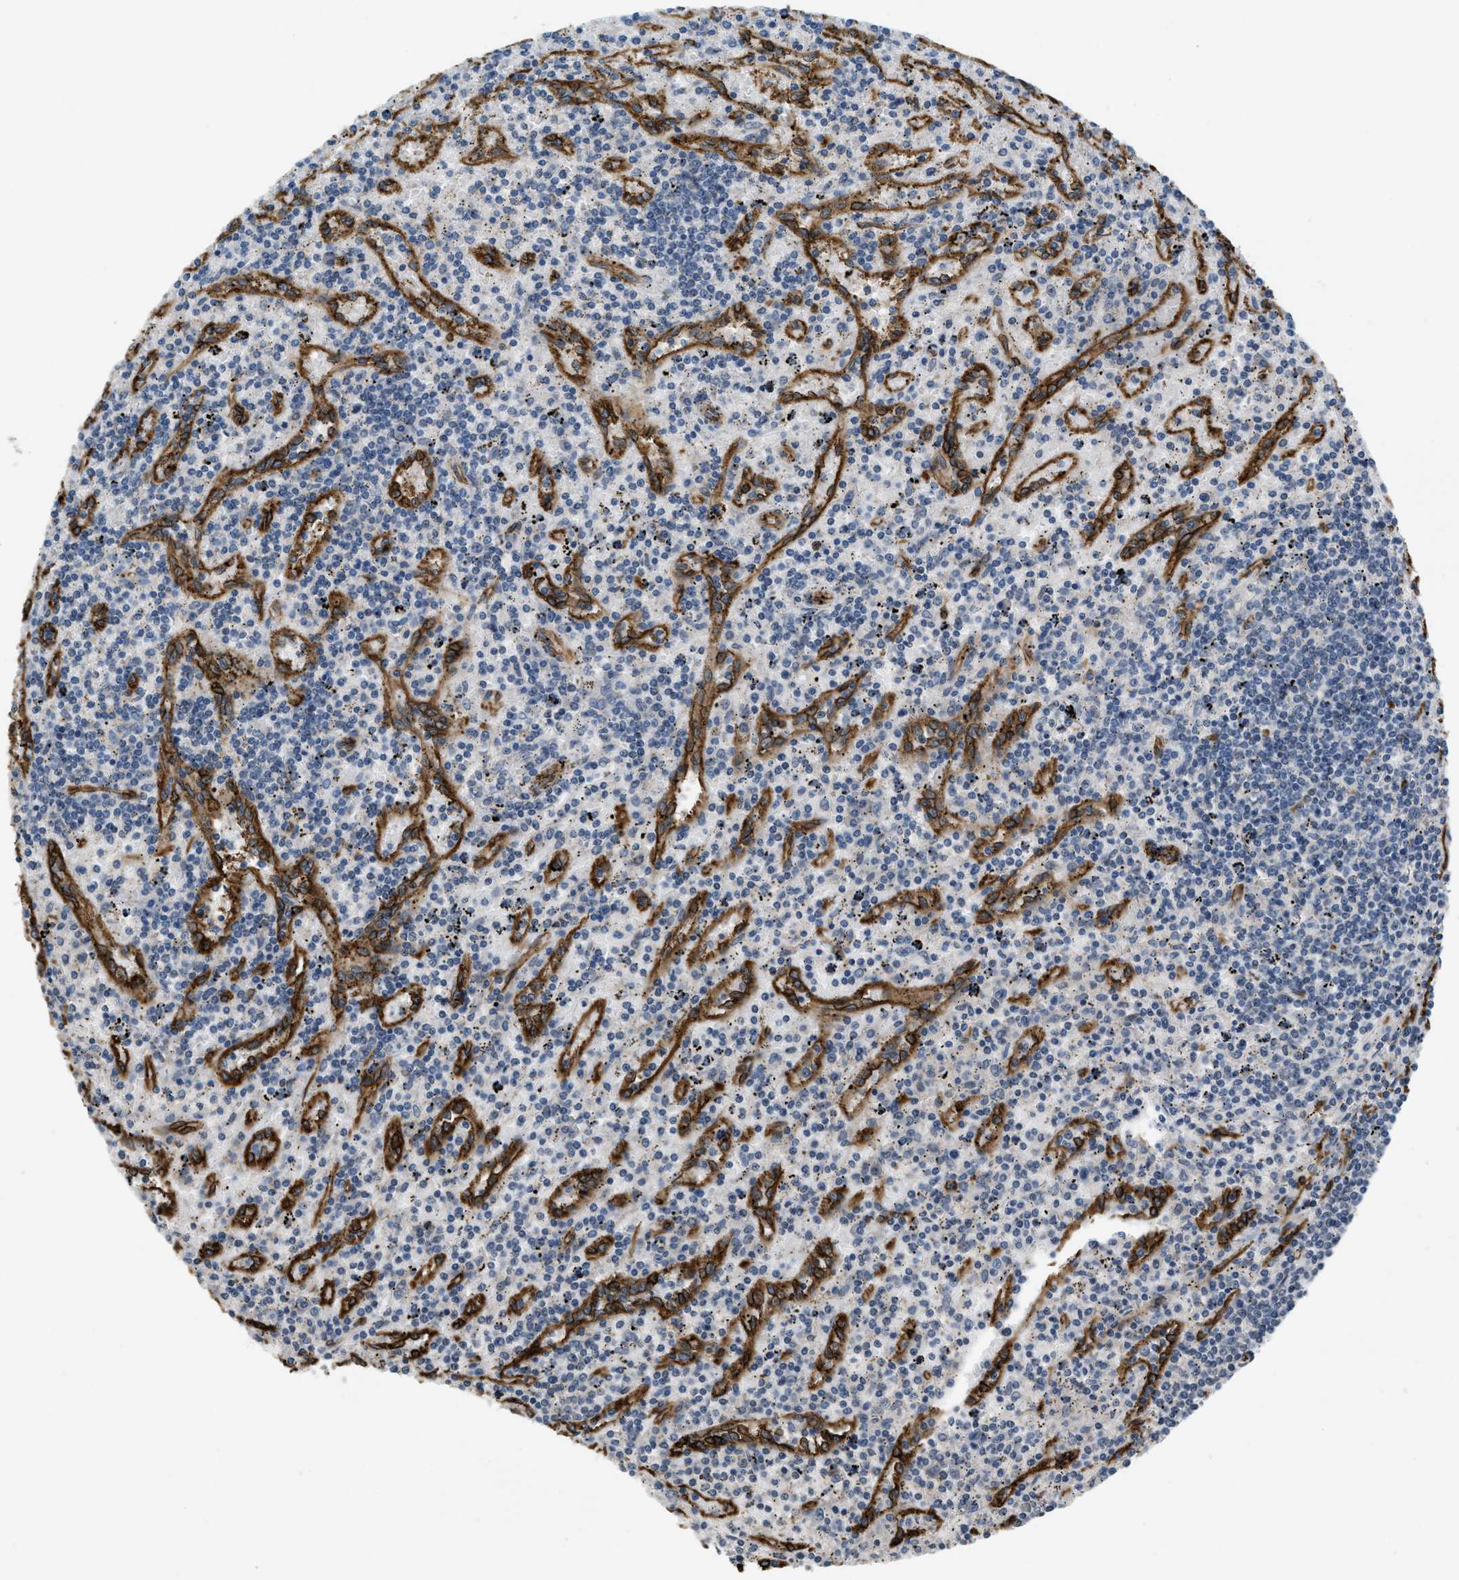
{"staining": {"intensity": "negative", "quantity": "none", "location": "none"}, "tissue": "lymphoma", "cell_type": "Tumor cells", "image_type": "cancer", "snomed": [{"axis": "morphology", "description": "Malignant lymphoma, non-Hodgkin's type, Low grade"}, {"axis": "topography", "description": "Spleen"}], "caption": "Photomicrograph shows no significant protein expression in tumor cells of low-grade malignant lymphoma, non-Hodgkin's type.", "gene": "NMB", "patient": {"sex": "male", "age": 76}}